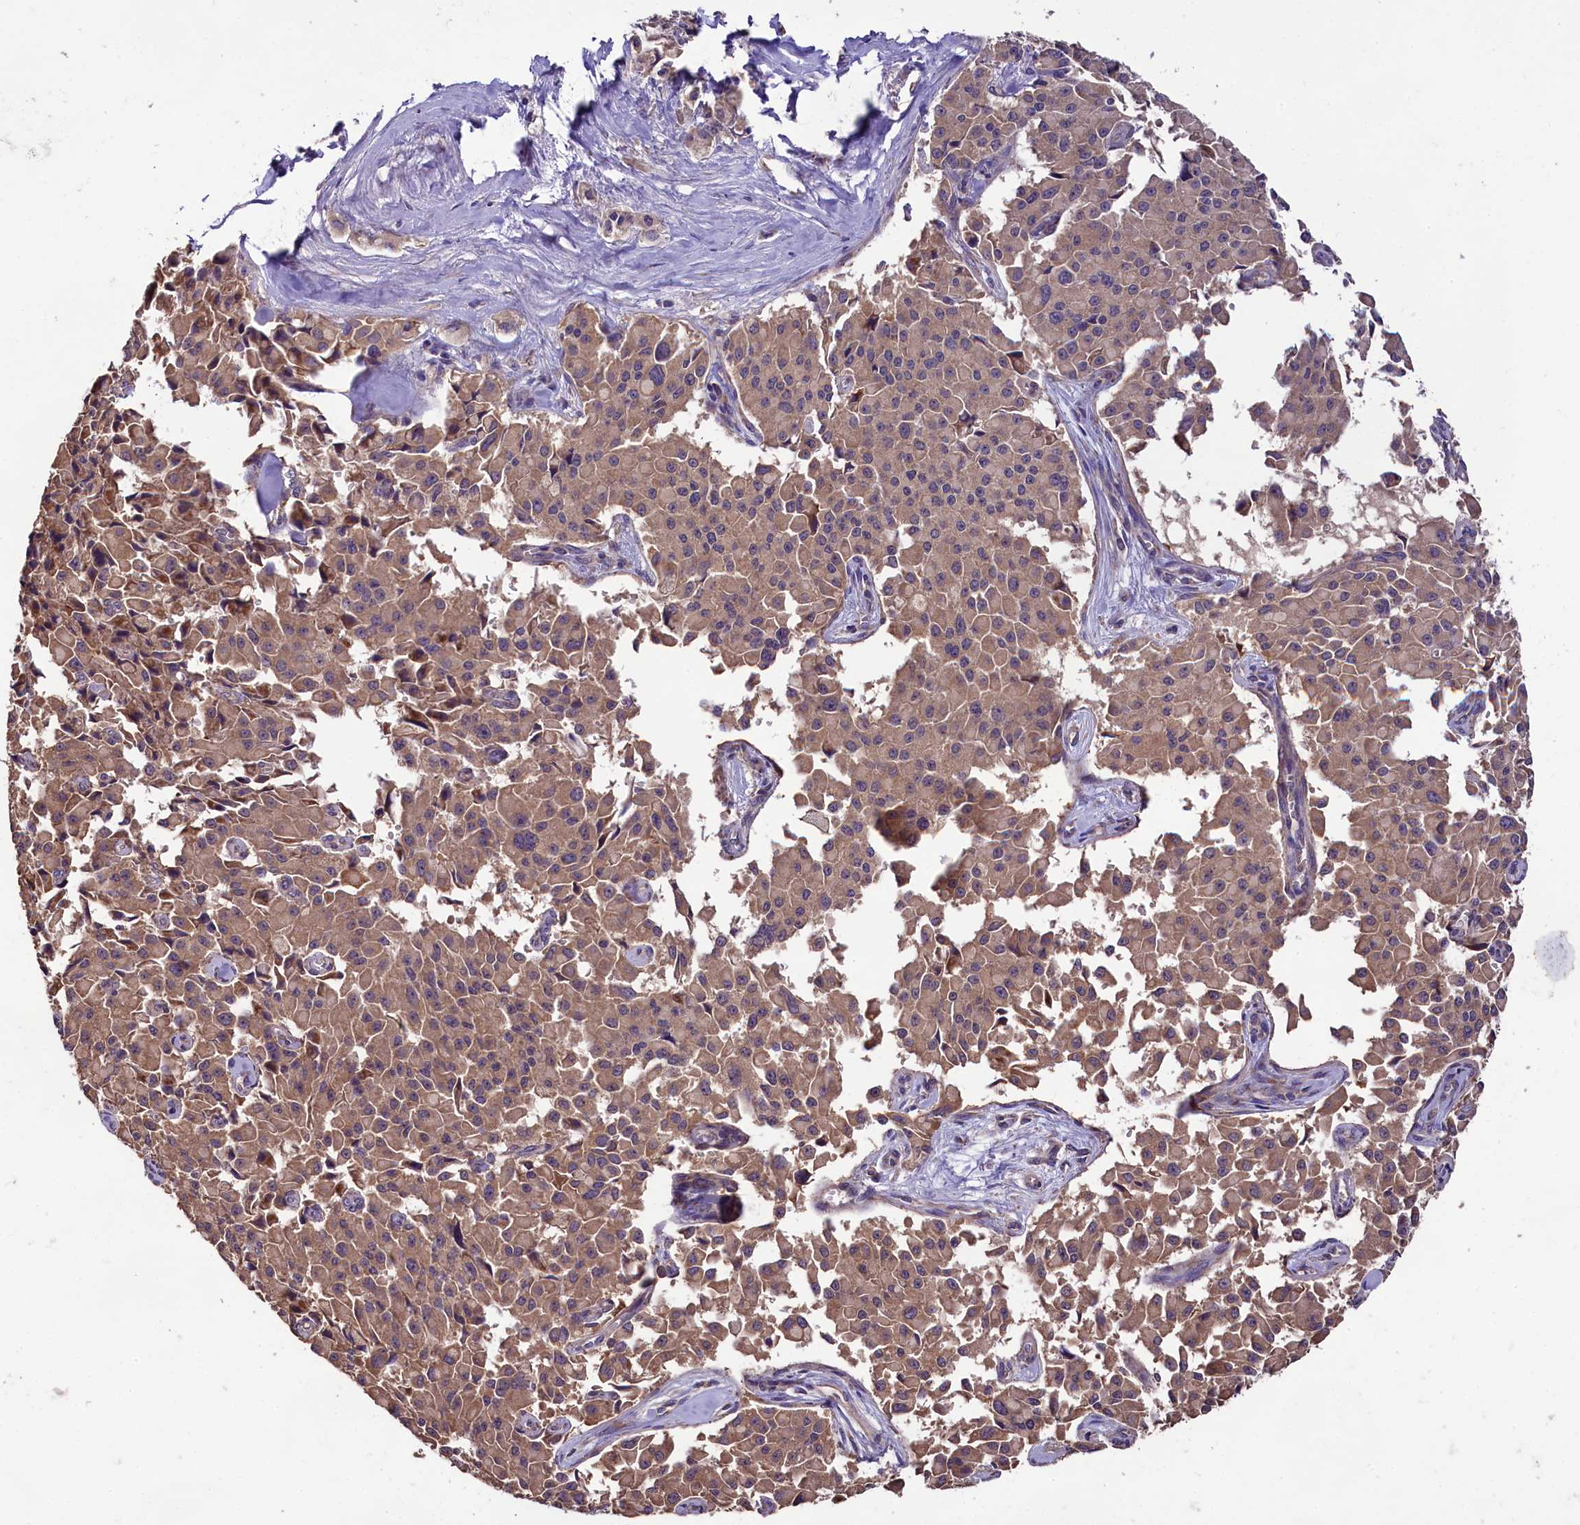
{"staining": {"intensity": "moderate", "quantity": ">75%", "location": "cytoplasmic/membranous"}, "tissue": "pancreatic cancer", "cell_type": "Tumor cells", "image_type": "cancer", "snomed": [{"axis": "morphology", "description": "Adenocarcinoma, NOS"}, {"axis": "topography", "description": "Pancreas"}], "caption": "Immunohistochemical staining of pancreatic cancer (adenocarcinoma) exhibits medium levels of moderate cytoplasmic/membranous protein expression in about >75% of tumor cells.", "gene": "ENKD1", "patient": {"sex": "male", "age": 65}}